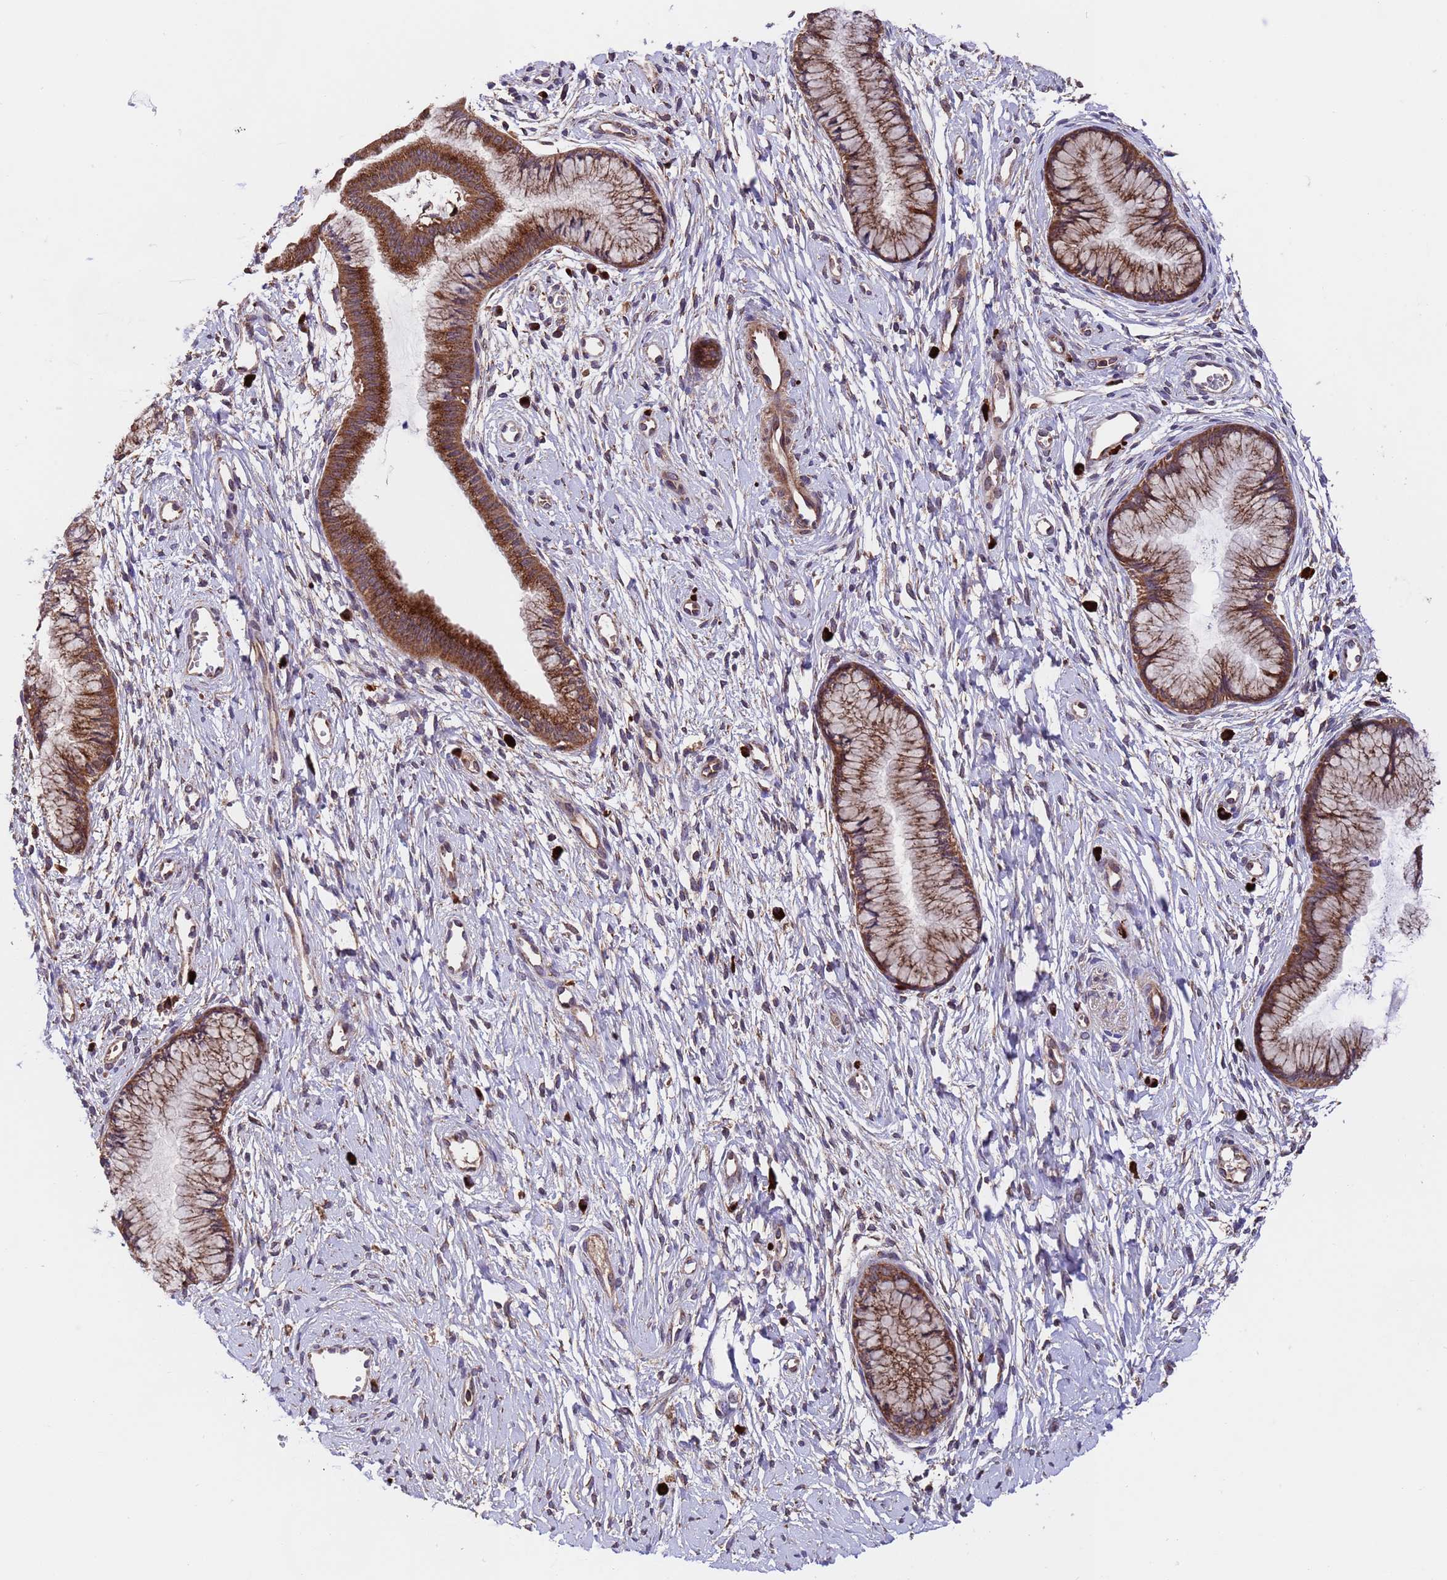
{"staining": {"intensity": "strong", "quantity": ">75%", "location": "cytoplasmic/membranous"}, "tissue": "cervix", "cell_type": "Glandular cells", "image_type": "normal", "snomed": [{"axis": "morphology", "description": "Normal tissue, NOS"}, {"axis": "topography", "description": "Cervix"}], "caption": "Brown immunohistochemical staining in normal cervix shows strong cytoplasmic/membranous staining in approximately >75% of glandular cells.", "gene": "TSR3", "patient": {"sex": "female", "age": 42}}